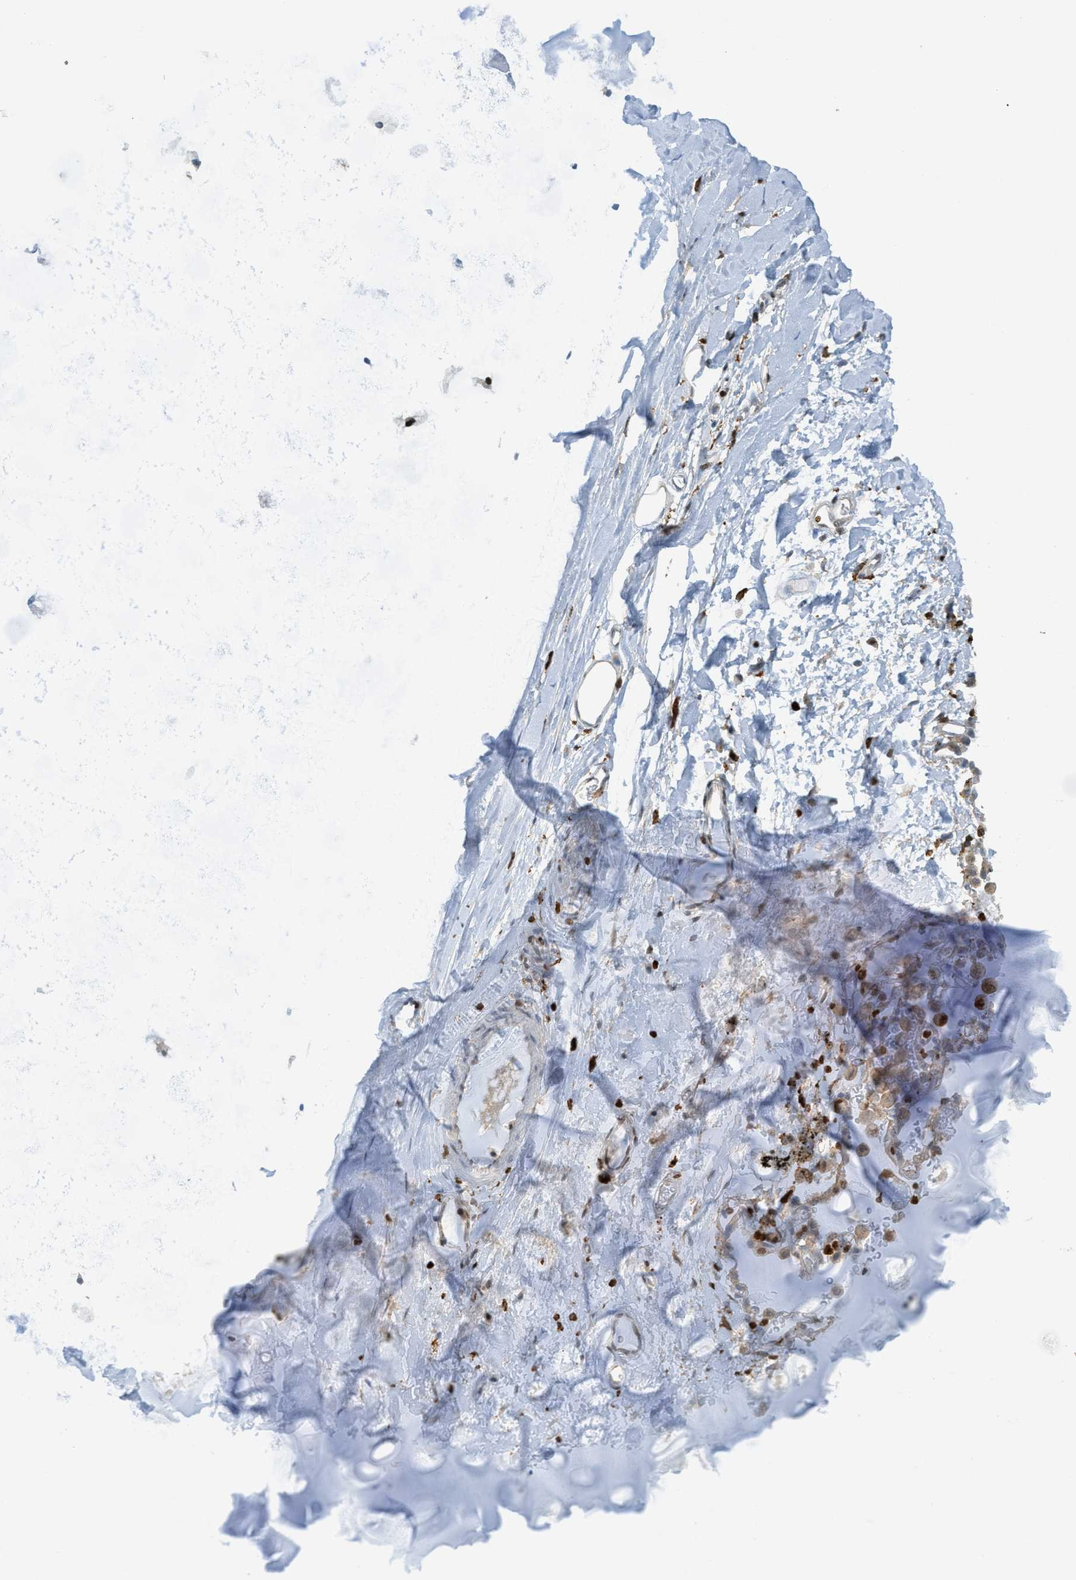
{"staining": {"intensity": "negative", "quantity": "none", "location": "none"}, "tissue": "adipose tissue", "cell_type": "Adipocytes", "image_type": "normal", "snomed": [{"axis": "morphology", "description": "Normal tissue, NOS"}, {"axis": "topography", "description": "Cartilage tissue"}, {"axis": "topography", "description": "Bronchus"}], "caption": "Immunohistochemistry image of benign adipose tissue stained for a protein (brown), which demonstrates no expression in adipocytes.", "gene": "SH3D19", "patient": {"sex": "female", "age": 53}}